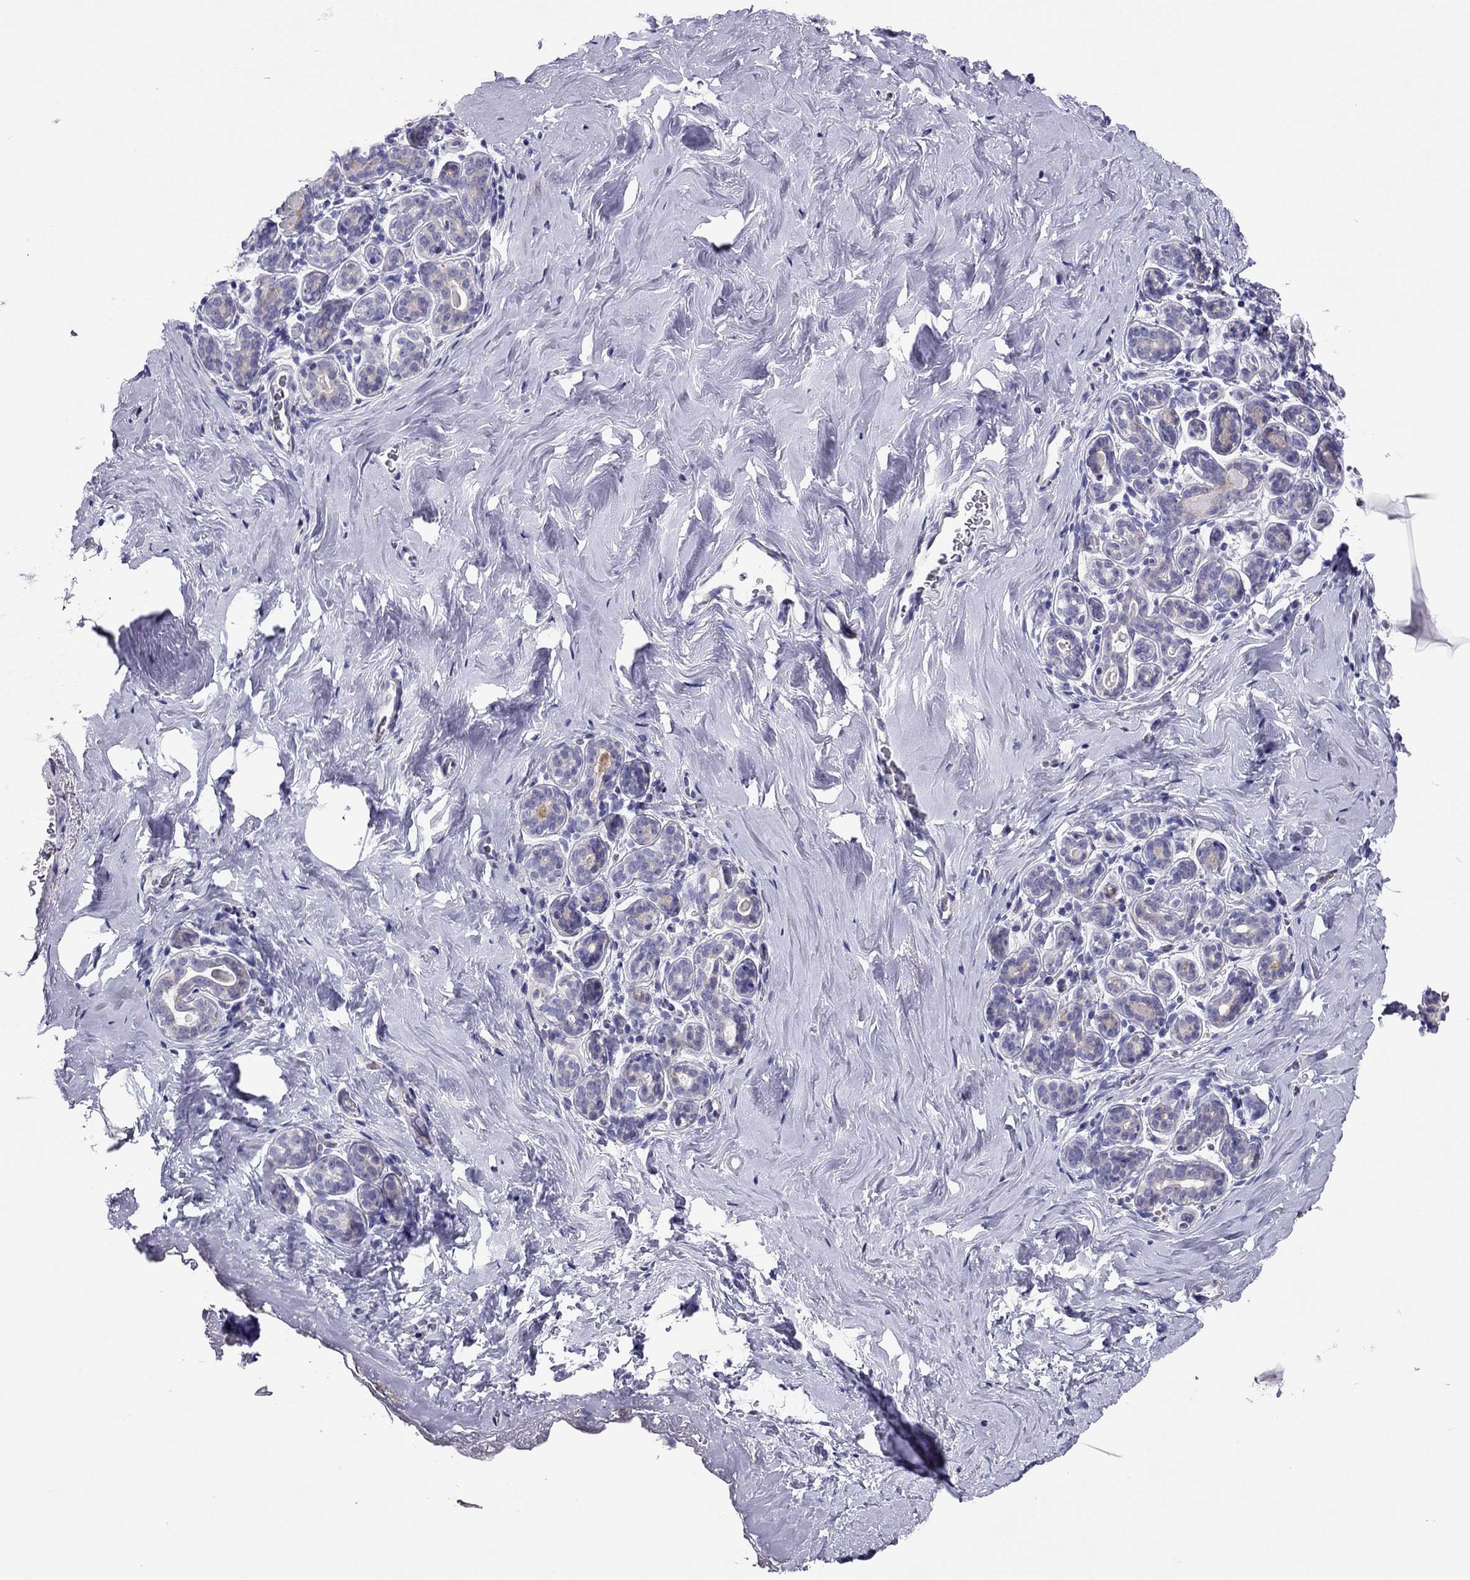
{"staining": {"intensity": "negative", "quantity": "none", "location": "none"}, "tissue": "breast", "cell_type": "Adipocytes", "image_type": "normal", "snomed": [{"axis": "morphology", "description": "Normal tissue, NOS"}, {"axis": "topography", "description": "Skin"}, {"axis": "topography", "description": "Breast"}], "caption": "DAB (3,3'-diaminobenzidine) immunohistochemical staining of benign breast displays no significant staining in adipocytes.", "gene": "SCARB1", "patient": {"sex": "female", "age": 43}}